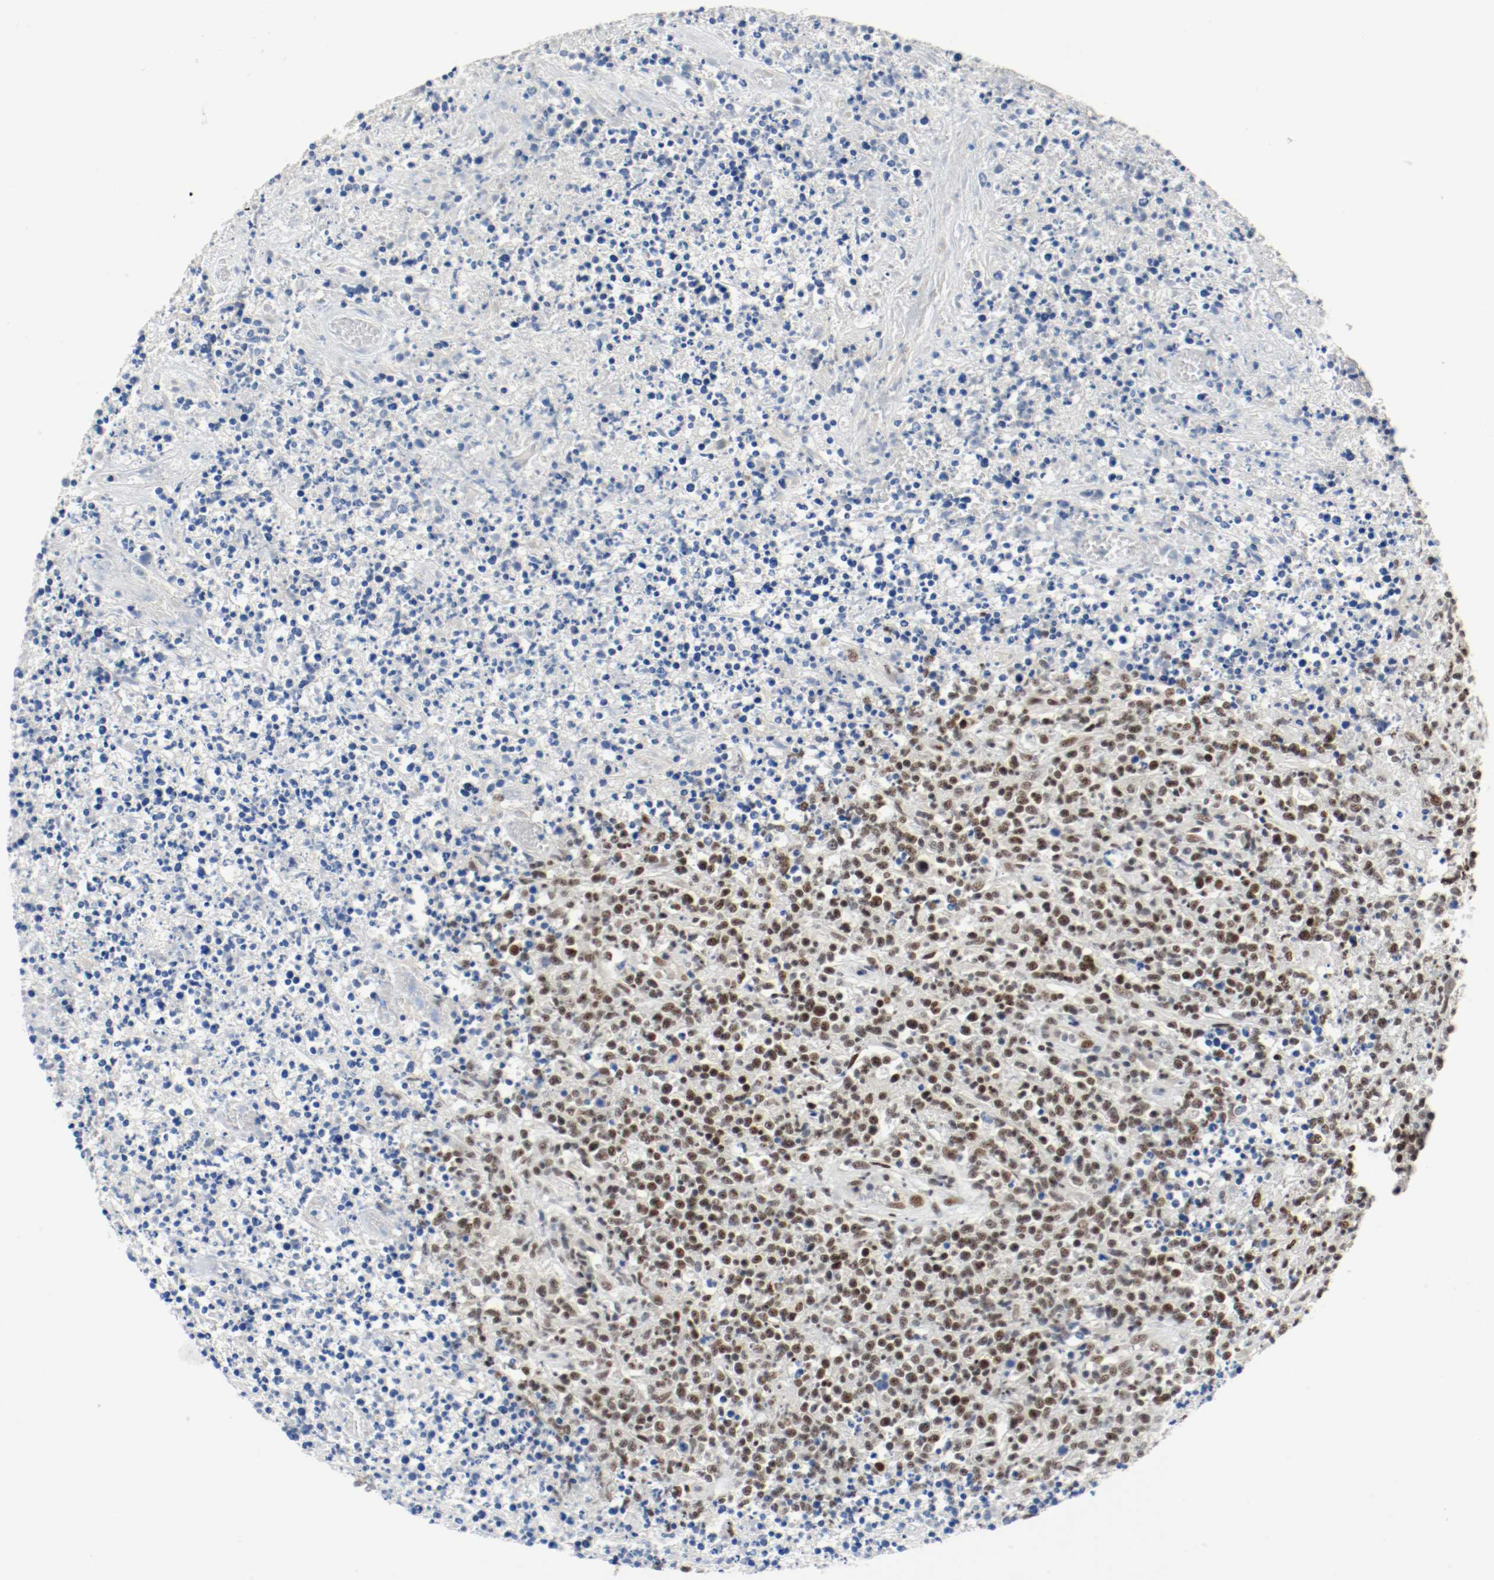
{"staining": {"intensity": "moderate", "quantity": ">75%", "location": "nuclear"}, "tissue": "lymphoma", "cell_type": "Tumor cells", "image_type": "cancer", "snomed": [{"axis": "morphology", "description": "Malignant lymphoma, non-Hodgkin's type, High grade"}, {"axis": "topography", "description": "Lymph node"}], "caption": "The immunohistochemical stain highlights moderate nuclear expression in tumor cells of high-grade malignant lymphoma, non-Hodgkin's type tissue.", "gene": "ASH1L", "patient": {"sex": "female", "age": 84}}